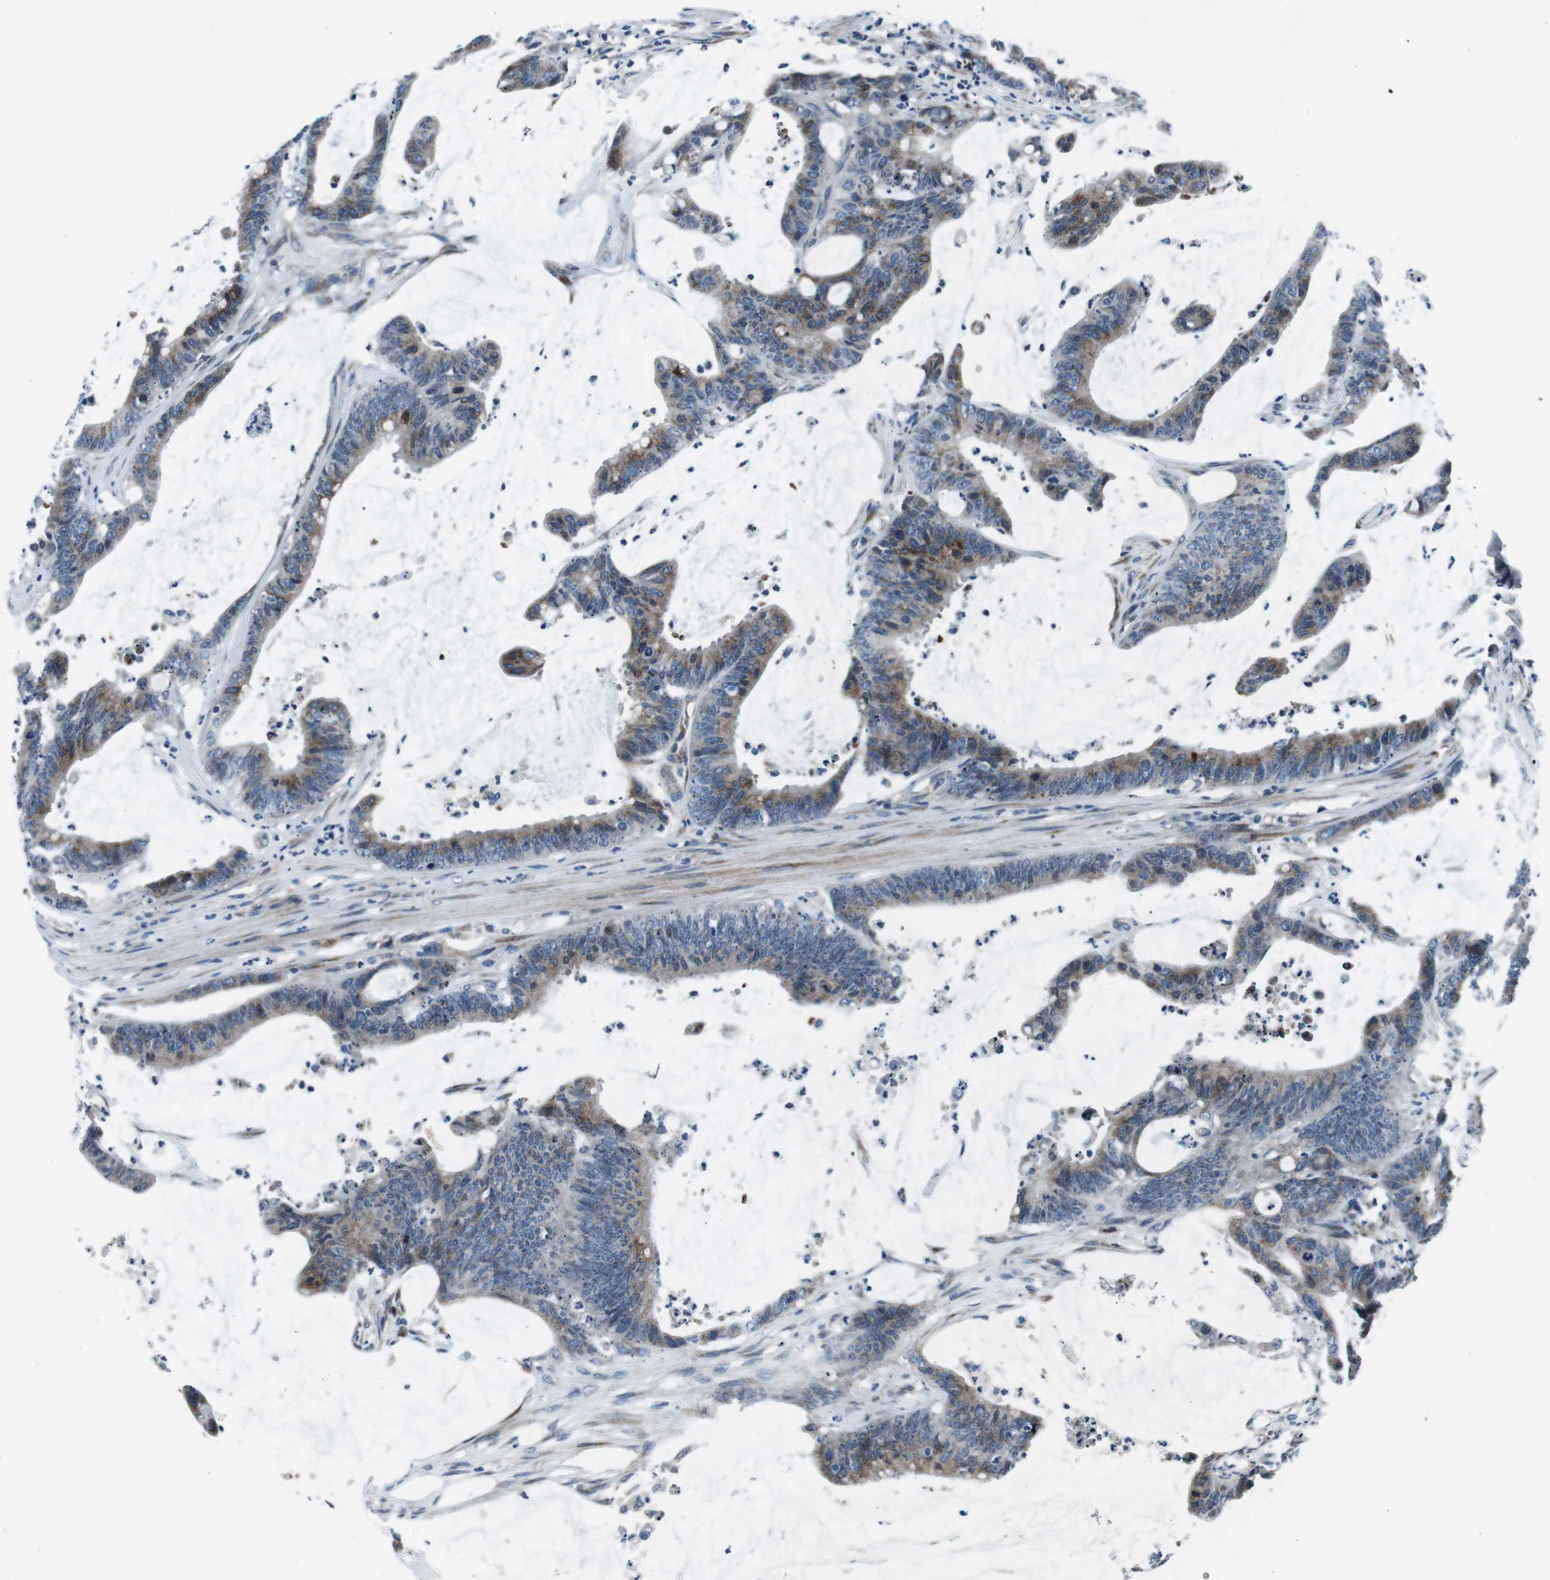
{"staining": {"intensity": "weak", "quantity": ">75%", "location": "cytoplasmic/membranous"}, "tissue": "colorectal cancer", "cell_type": "Tumor cells", "image_type": "cancer", "snomed": [{"axis": "morphology", "description": "Adenocarcinoma, NOS"}, {"axis": "topography", "description": "Rectum"}], "caption": "IHC (DAB (3,3'-diaminobenzidine)) staining of colorectal adenocarcinoma exhibits weak cytoplasmic/membranous protein positivity in approximately >75% of tumor cells. (DAB (3,3'-diaminobenzidine) IHC, brown staining for protein, blue staining for nuclei).", "gene": "NUCB2", "patient": {"sex": "female", "age": 66}}